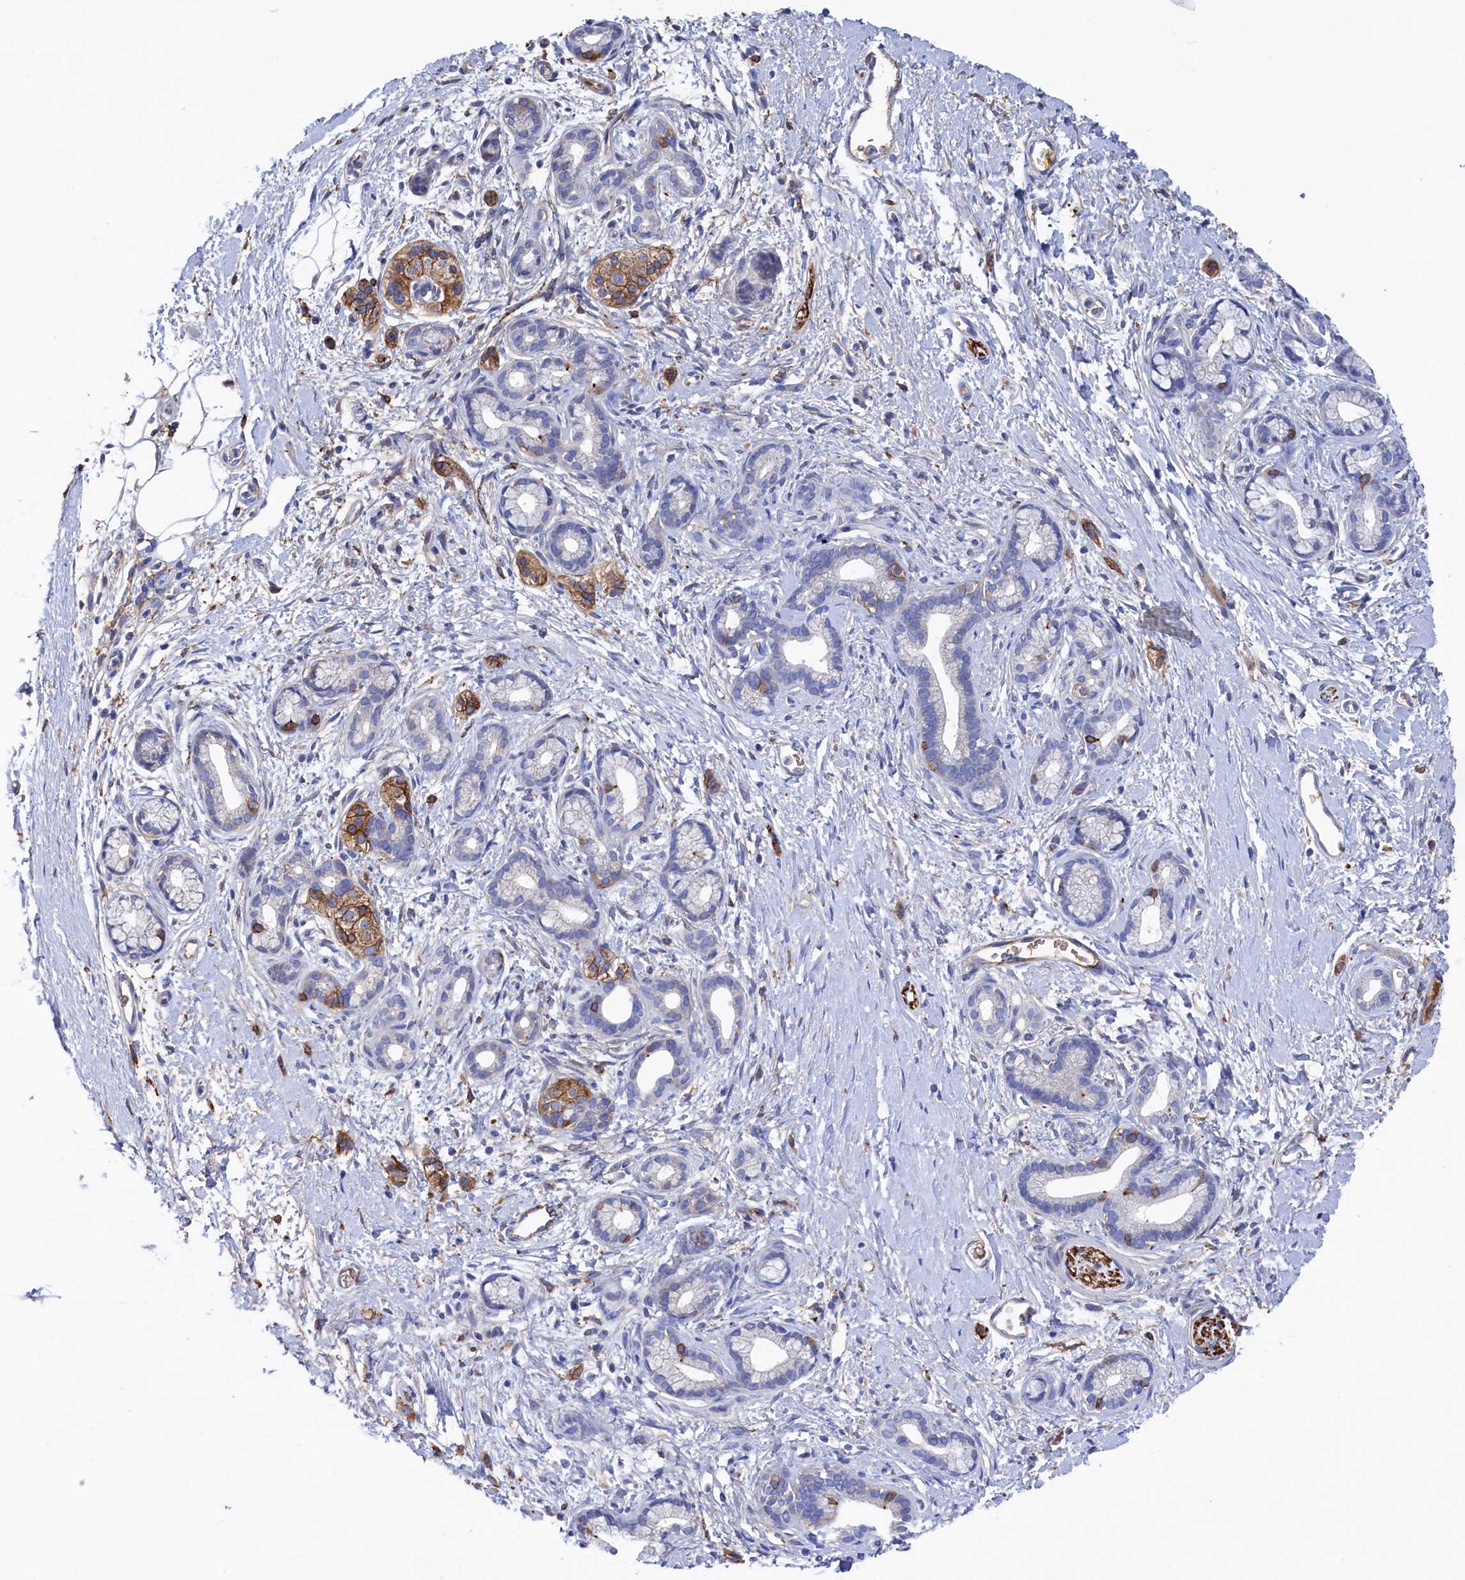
{"staining": {"intensity": "negative", "quantity": "none", "location": "none"}, "tissue": "pancreatic cancer", "cell_type": "Tumor cells", "image_type": "cancer", "snomed": [{"axis": "morphology", "description": "Adenocarcinoma, NOS"}, {"axis": "topography", "description": "Pancreas"}], "caption": "There is no significant positivity in tumor cells of adenocarcinoma (pancreatic). (Stains: DAB (3,3'-diaminobenzidine) immunohistochemistry (IHC) with hematoxylin counter stain, Microscopy: brightfield microscopy at high magnification).", "gene": "C12orf73", "patient": {"sex": "male", "age": 58}}